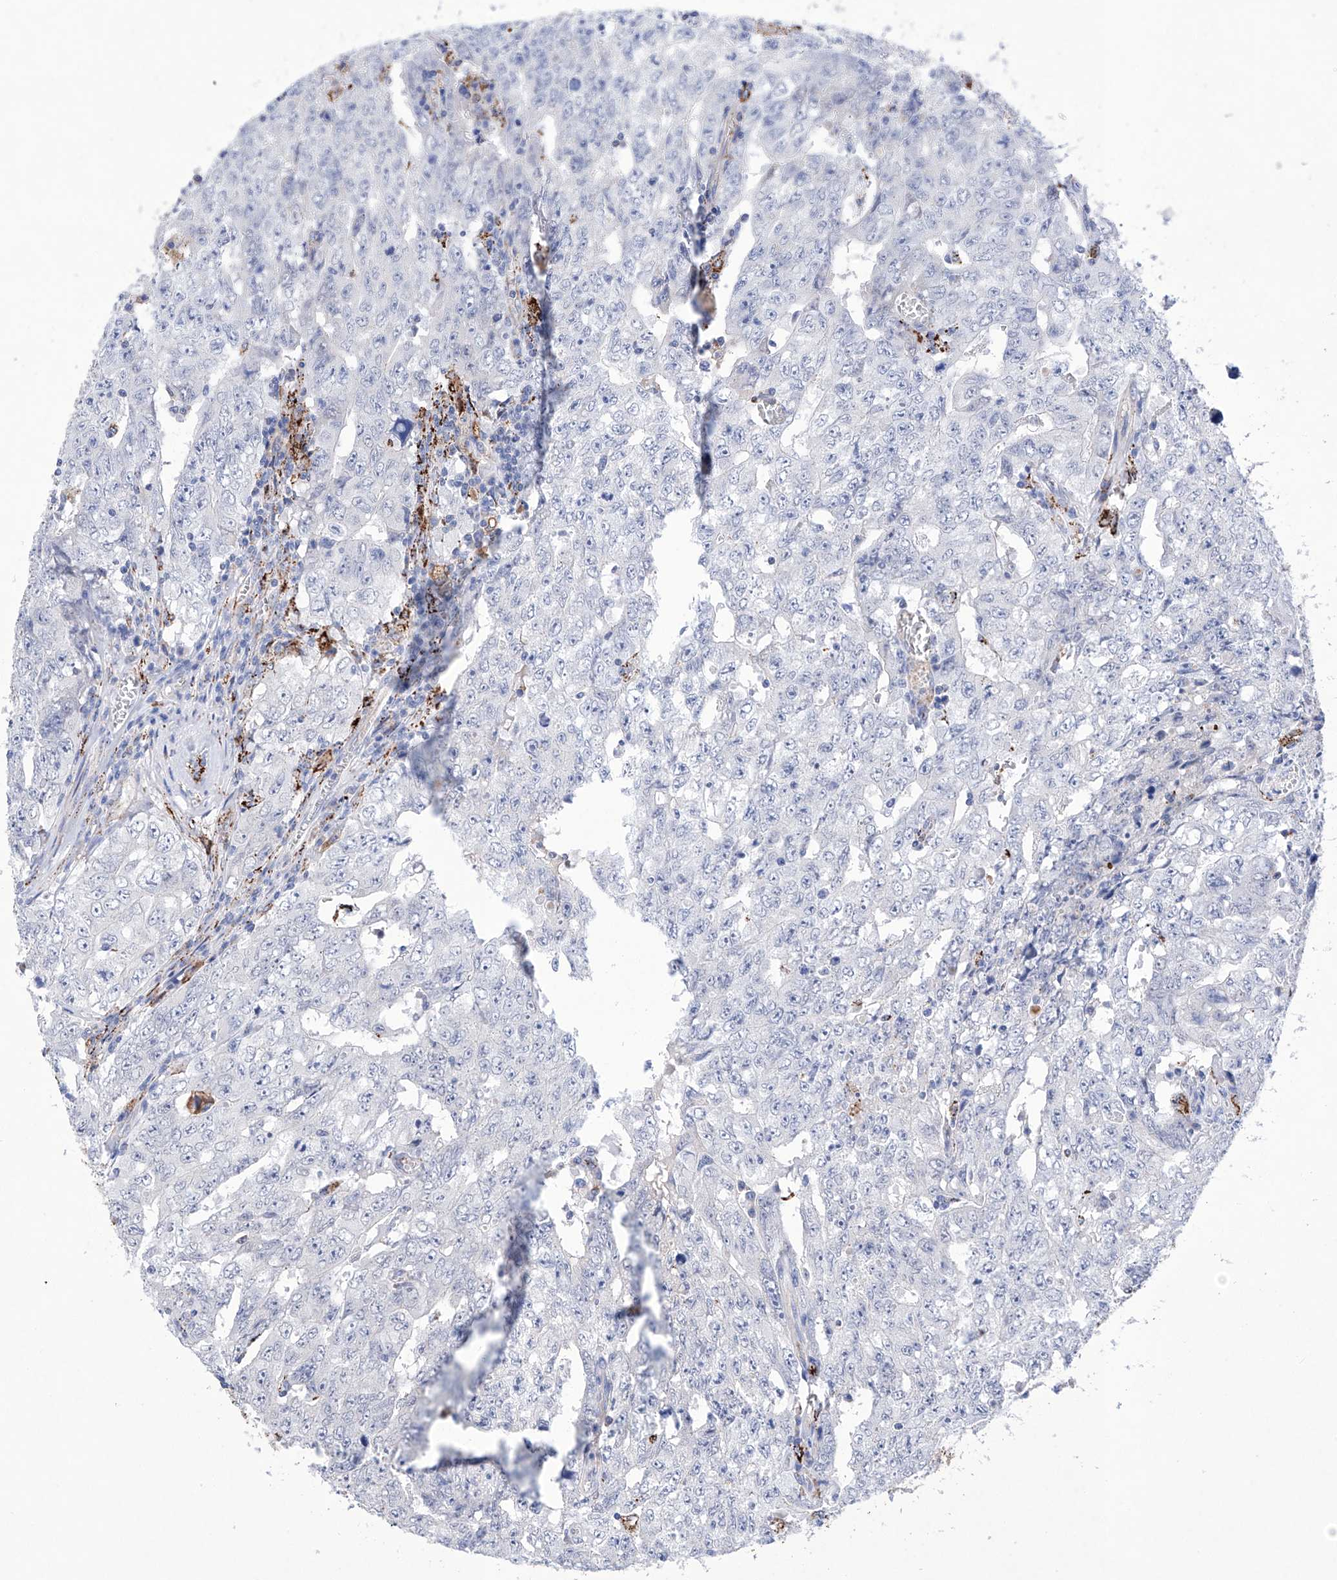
{"staining": {"intensity": "negative", "quantity": "none", "location": "none"}, "tissue": "testis cancer", "cell_type": "Tumor cells", "image_type": "cancer", "snomed": [{"axis": "morphology", "description": "Carcinoma, Embryonal, NOS"}, {"axis": "topography", "description": "Testis"}], "caption": "A histopathology image of human testis cancer (embryonal carcinoma) is negative for staining in tumor cells.", "gene": "NRROS", "patient": {"sex": "male", "age": 26}}